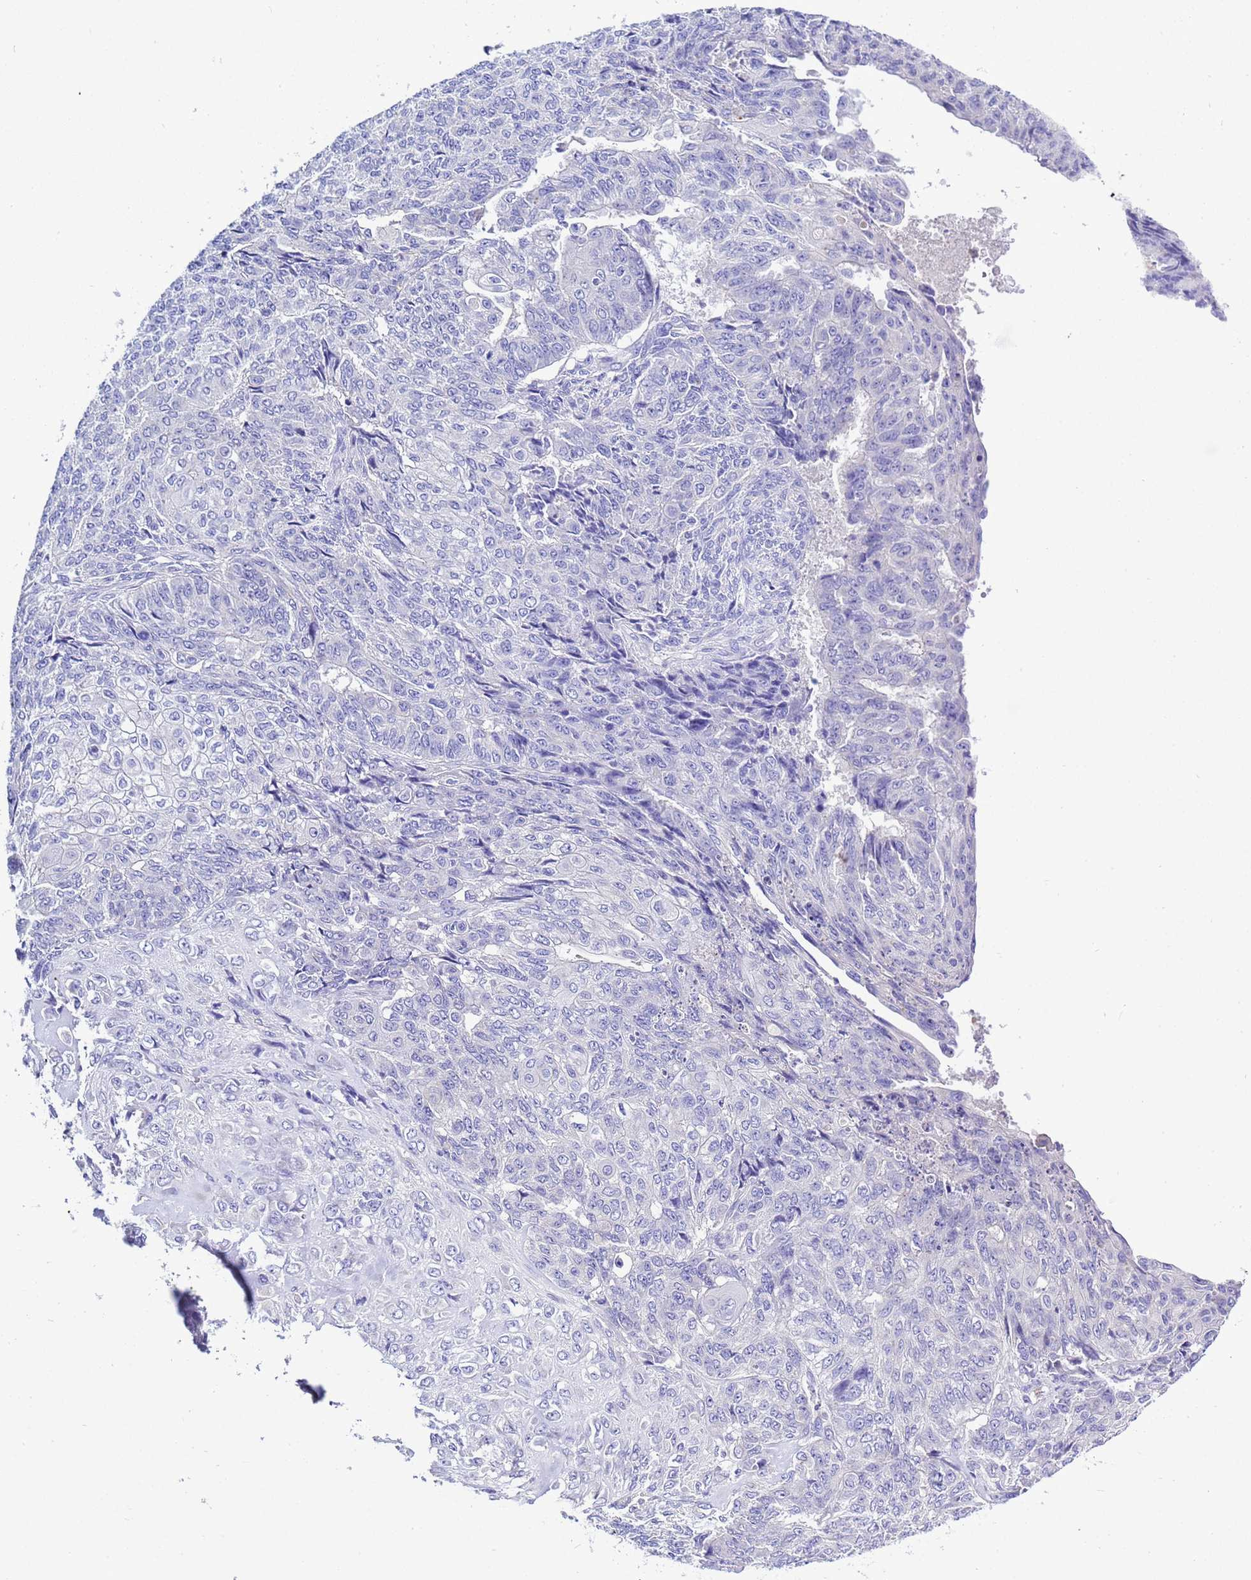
{"staining": {"intensity": "negative", "quantity": "none", "location": "none"}, "tissue": "endometrial cancer", "cell_type": "Tumor cells", "image_type": "cancer", "snomed": [{"axis": "morphology", "description": "Adenocarcinoma, NOS"}, {"axis": "topography", "description": "Endometrium"}], "caption": "DAB immunohistochemical staining of endometrial adenocarcinoma exhibits no significant positivity in tumor cells.", "gene": "KICS2", "patient": {"sex": "female", "age": 32}}